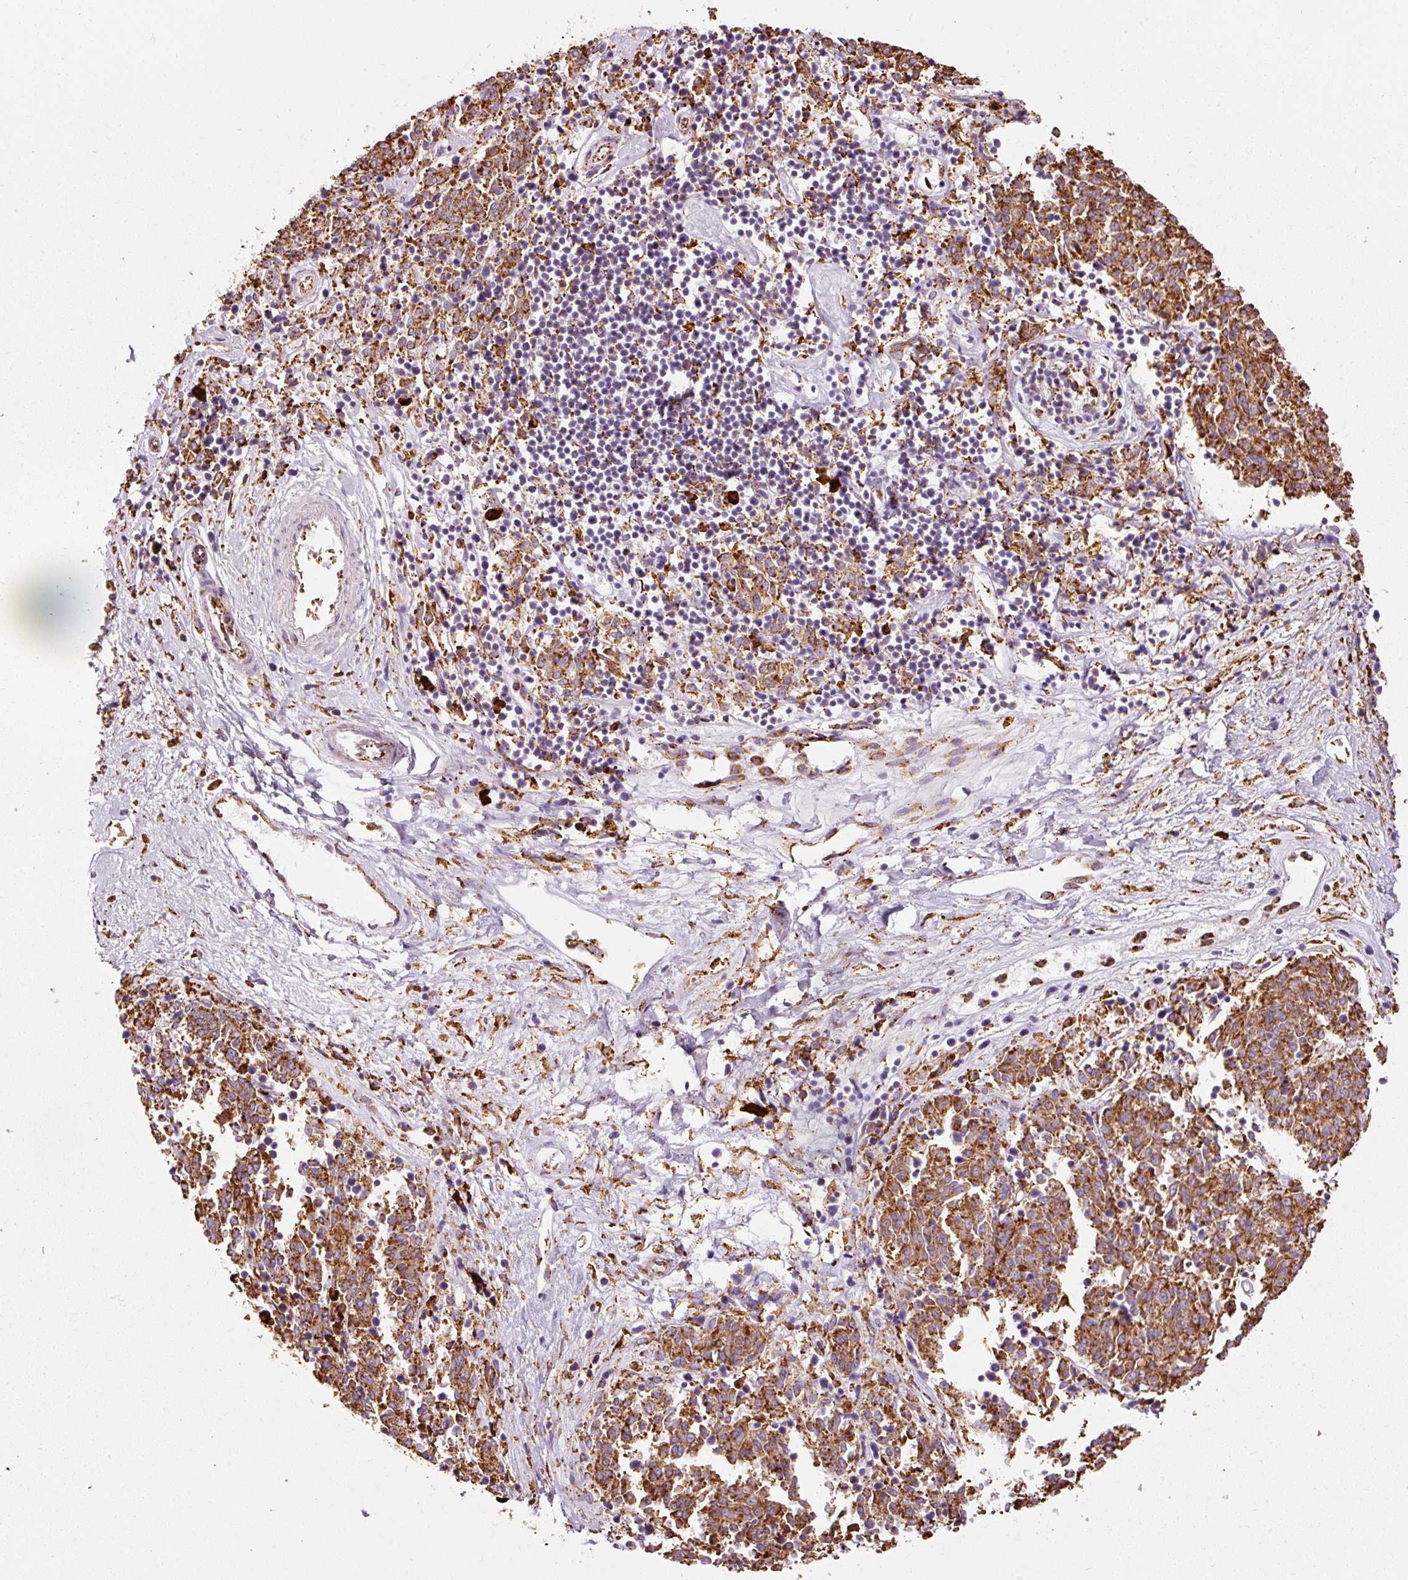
{"staining": {"intensity": "strong", "quantity": ">75%", "location": "cytoplasmic/membranous"}, "tissue": "melanoma", "cell_type": "Tumor cells", "image_type": "cancer", "snomed": [{"axis": "morphology", "description": "Malignant melanoma, NOS"}, {"axis": "topography", "description": "Skin"}], "caption": "Brown immunohistochemical staining in human melanoma demonstrates strong cytoplasmic/membranous staining in approximately >75% of tumor cells.", "gene": "KLC1", "patient": {"sex": "female", "age": 72}}